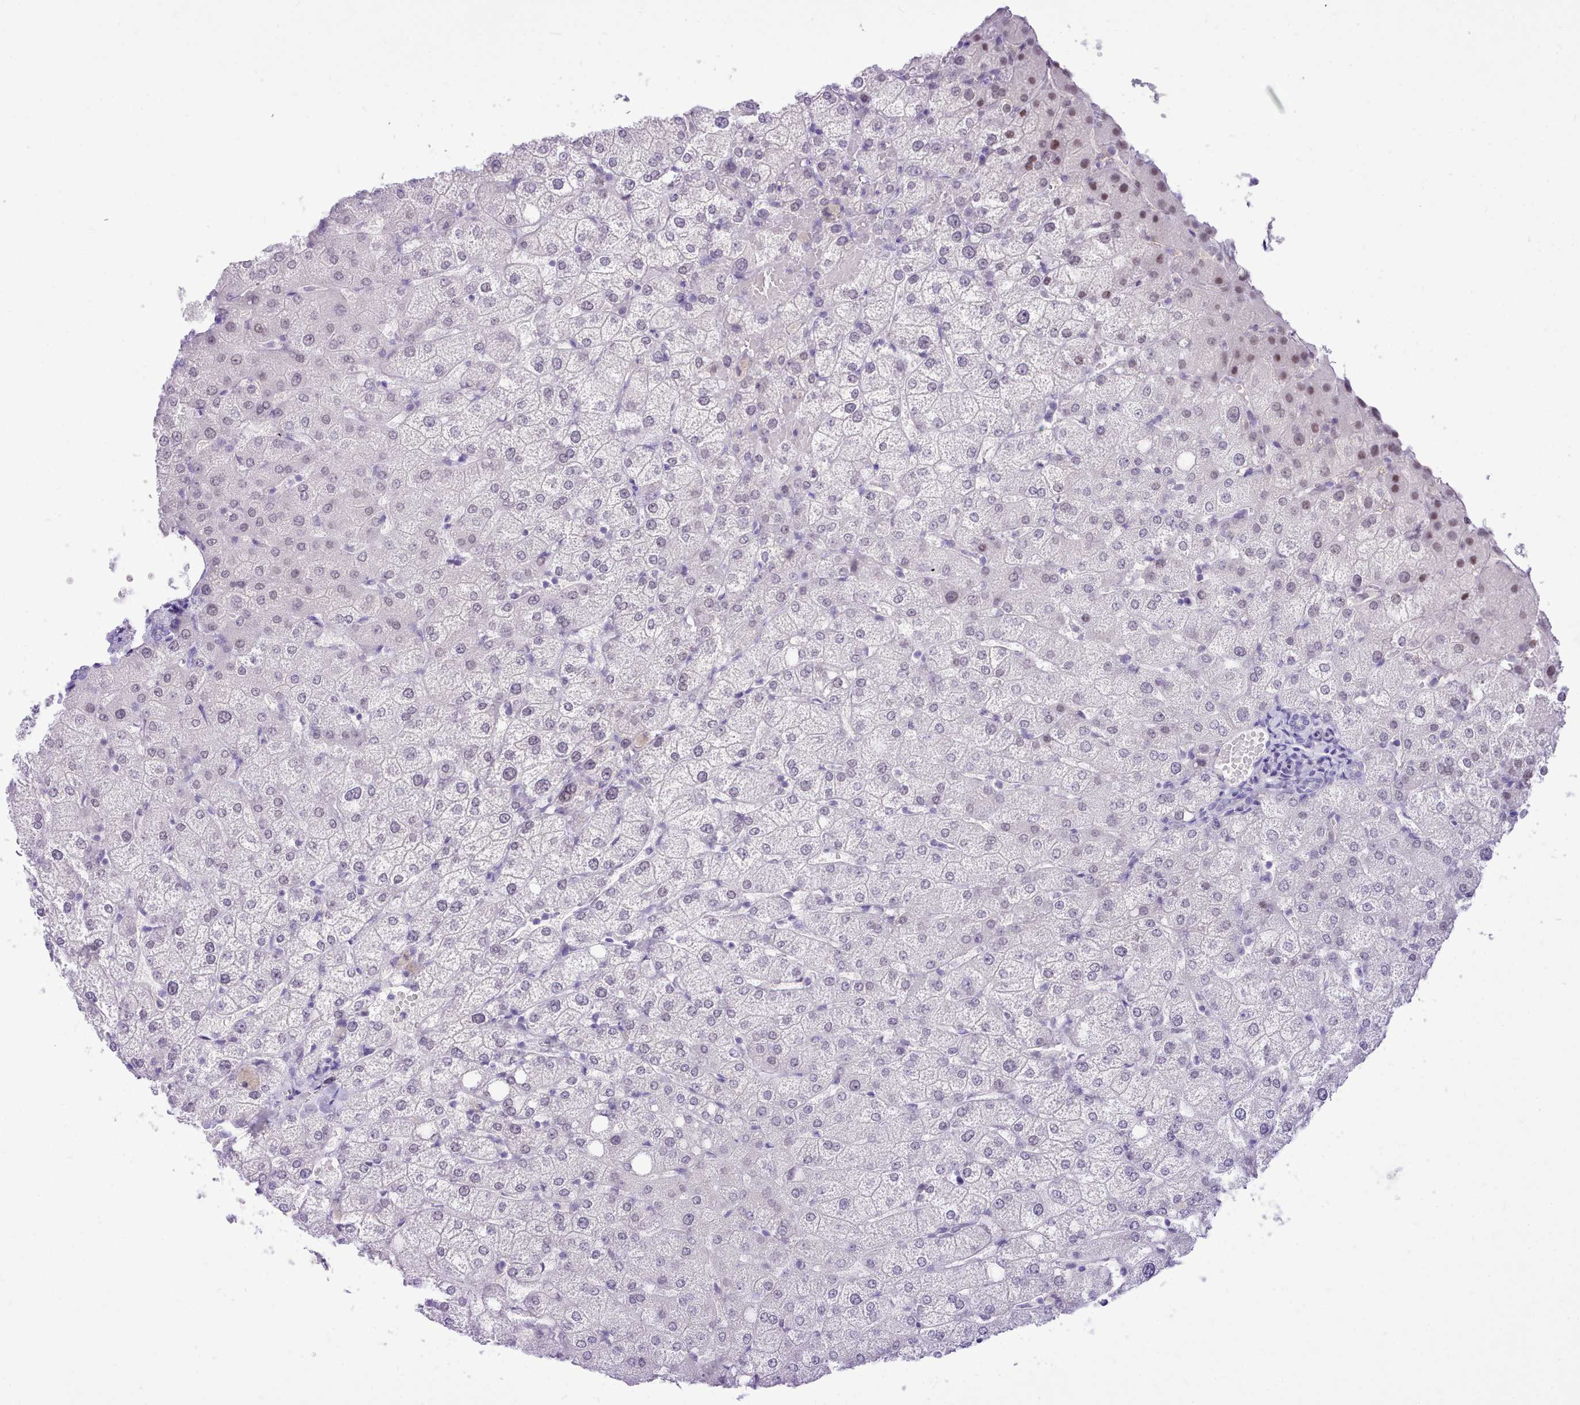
{"staining": {"intensity": "negative", "quantity": "none", "location": "none"}, "tissue": "liver", "cell_type": "Cholangiocytes", "image_type": "normal", "snomed": [{"axis": "morphology", "description": "Normal tissue, NOS"}, {"axis": "topography", "description": "Liver"}], "caption": "This is an IHC histopathology image of benign human liver. There is no expression in cholangiocytes.", "gene": "LRRC37A2", "patient": {"sex": "female", "age": 54}}